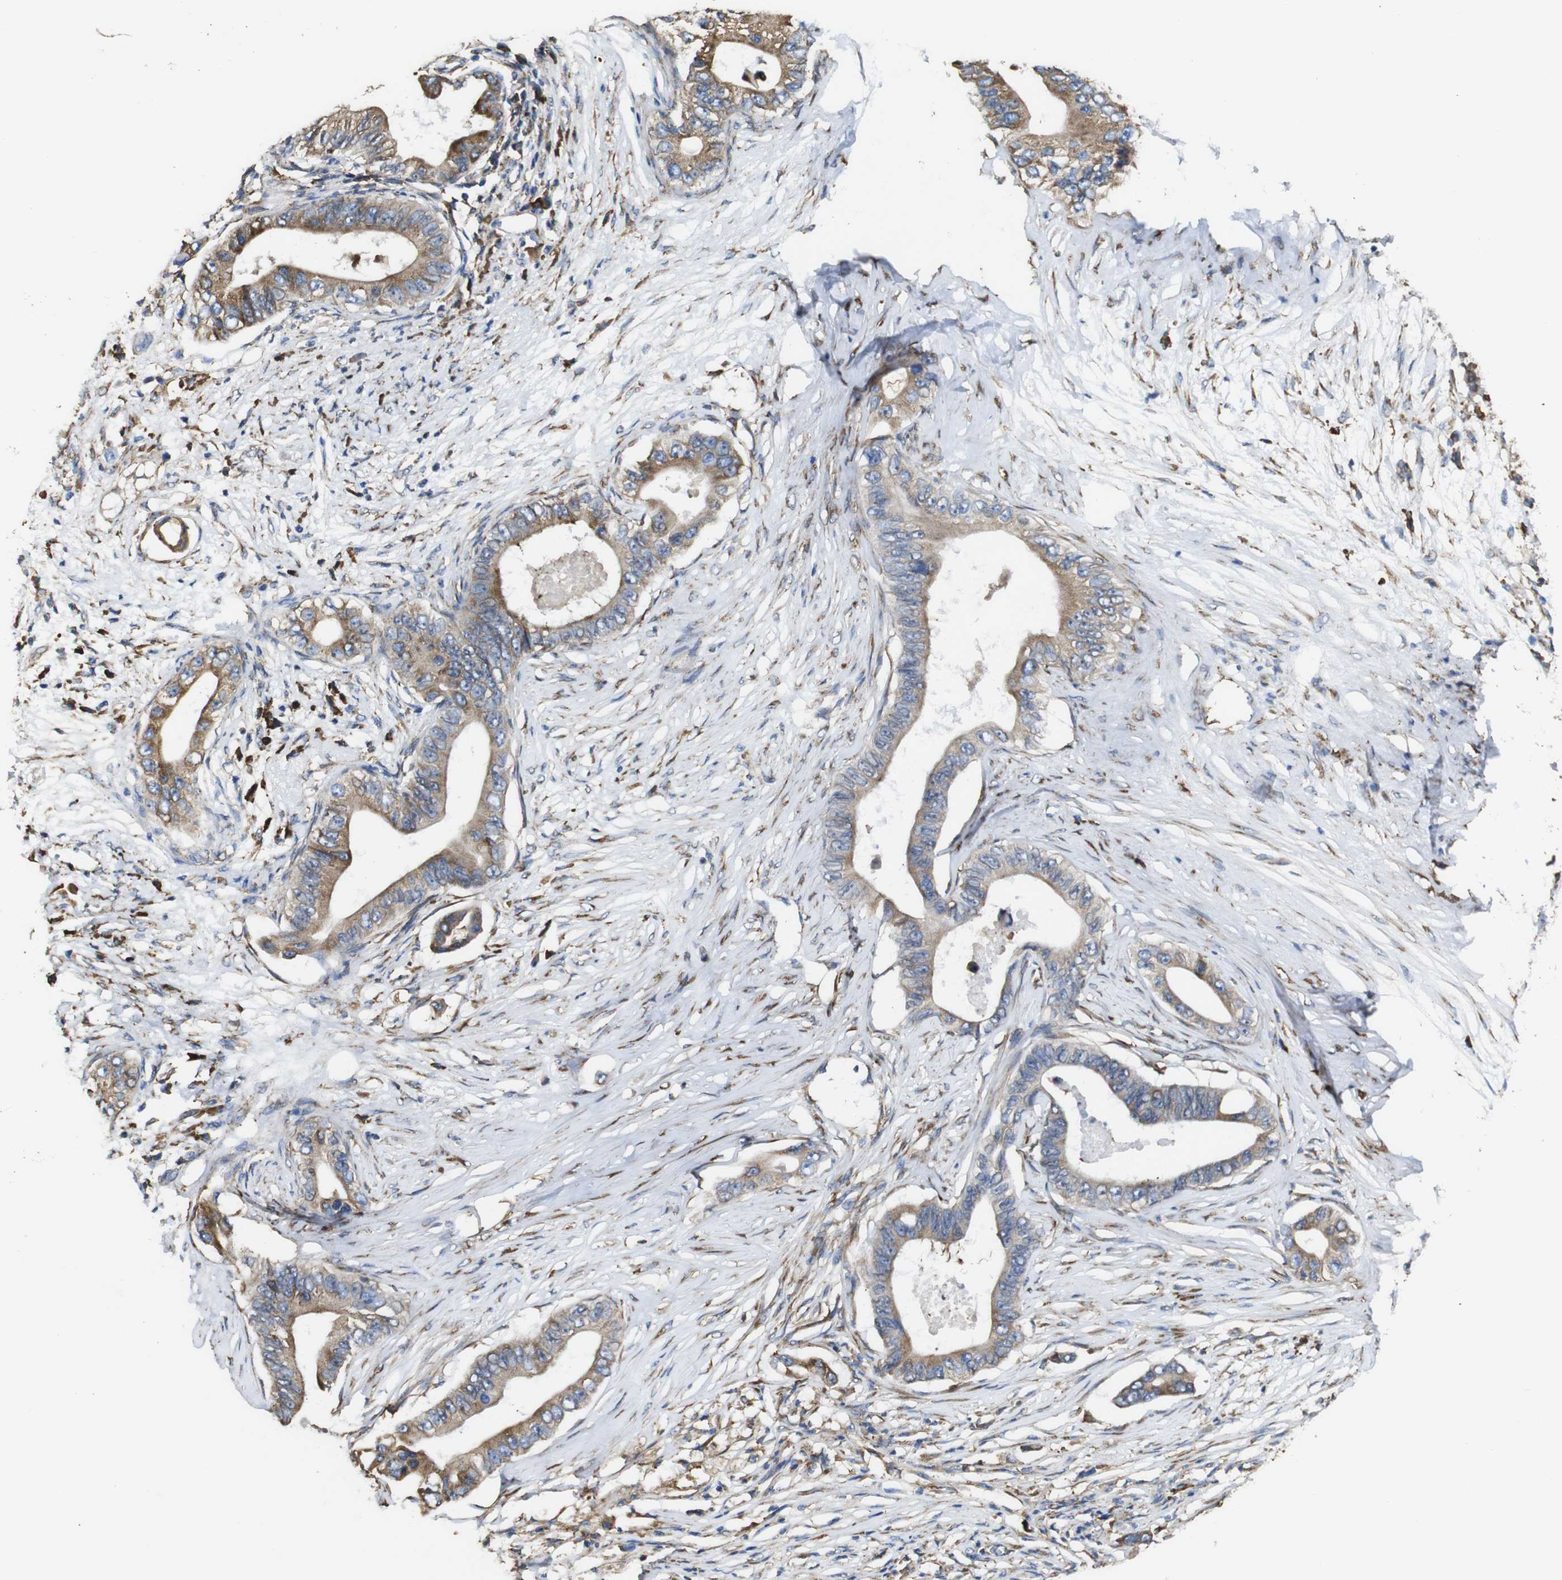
{"staining": {"intensity": "moderate", "quantity": ">75%", "location": "cytoplasmic/membranous"}, "tissue": "pancreatic cancer", "cell_type": "Tumor cells", "image_type": "cancer", "snomed": [{"axis": "morphology", "description": "Adenocarcinoma, NOS"}, {"axis": "topography", "description": "Pancreas"}], "caption": "The histopathology image reveals a brown stain indicating the presence of a protein in the cytoplasmic/membranous of tumor cells in adenocarcinoma (pancreatic). Immunohistochemistry stains the protein of interest in brown and the nuclei are stained blue.", "gene": "PPIB", "patient": {"sex": "male", "age": 77}}